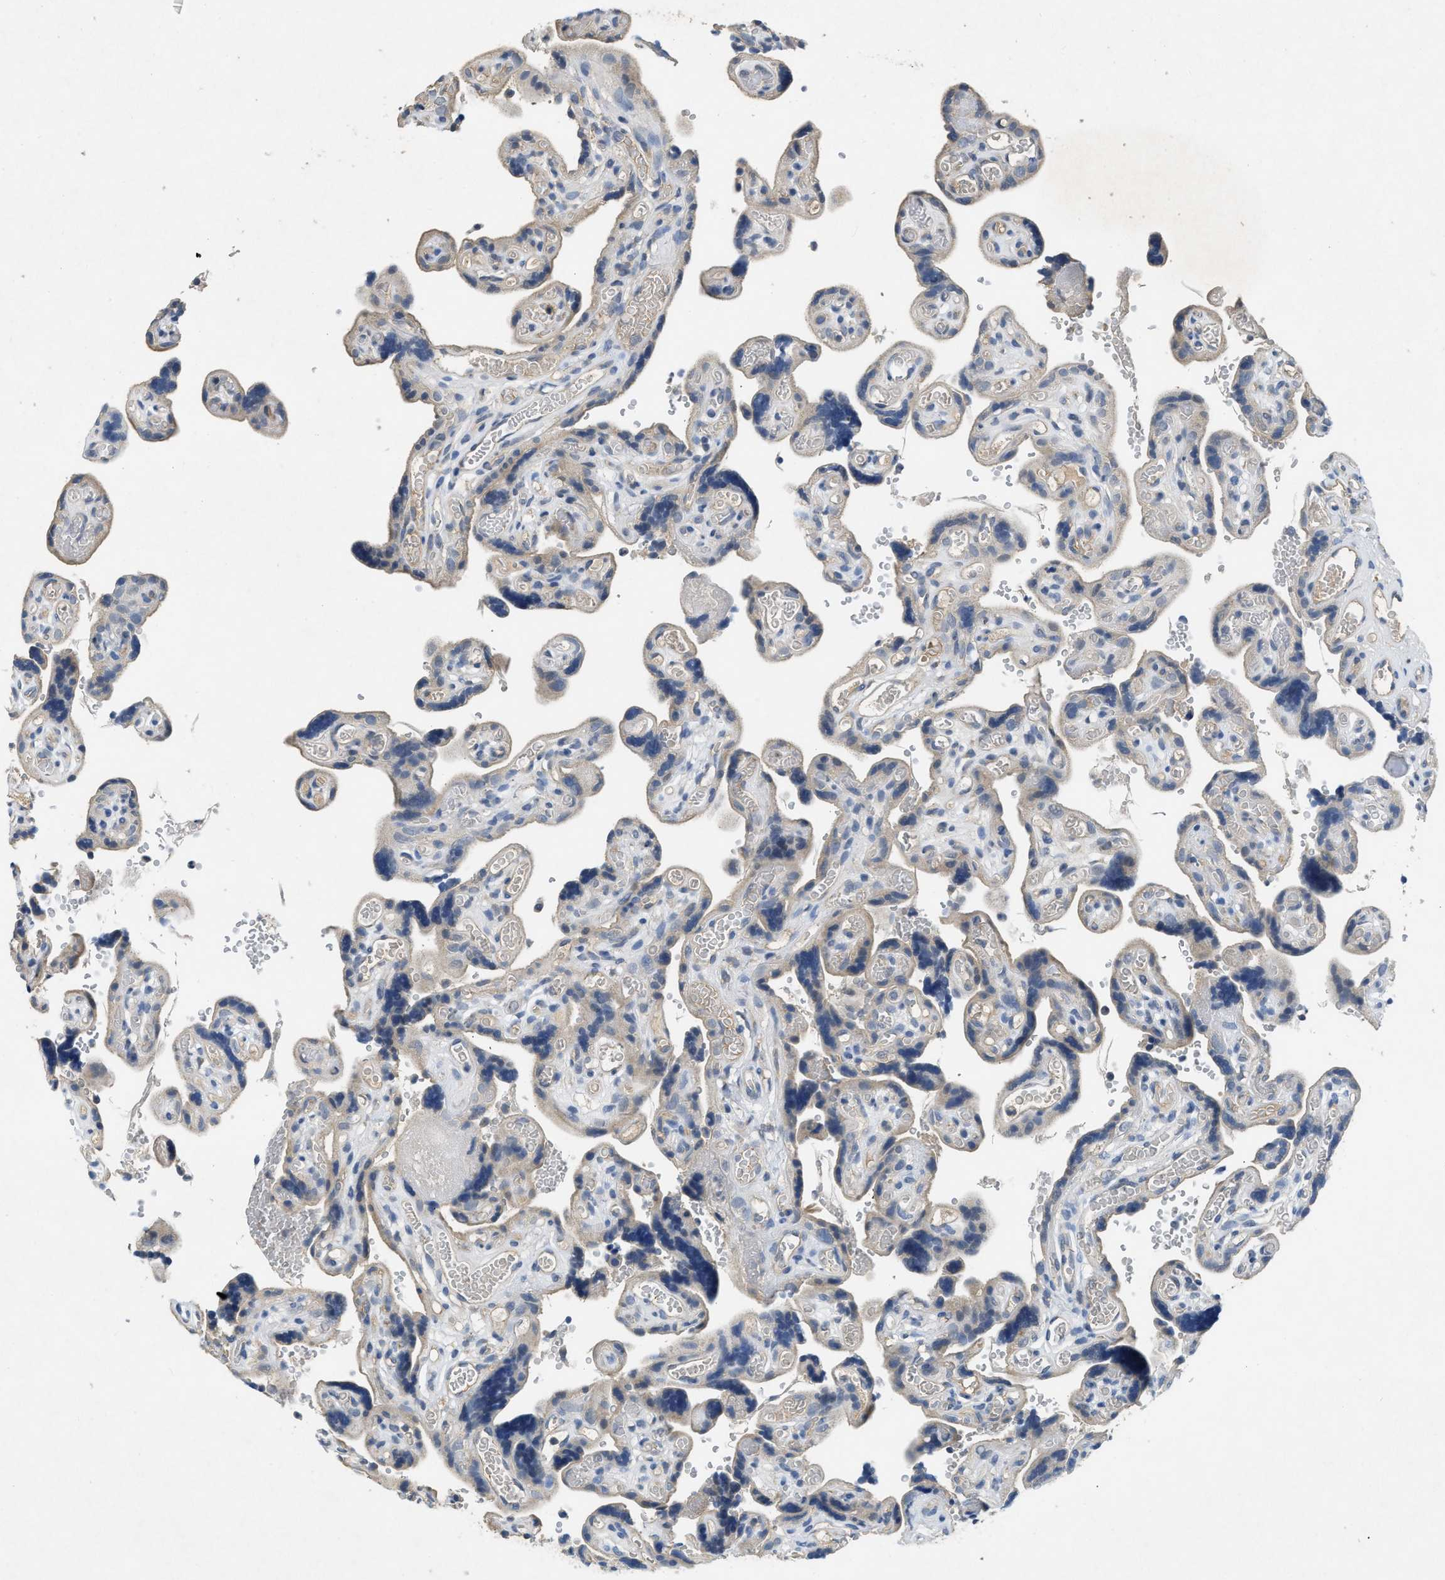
{"staining": {"intensity": "negative", "quantity": "none", "location": "none"}, "tissue": "placenta", "cell_type": "Decidual cells", "image_type": "normal", "snomed": [{"axis": "morphology", "description": "Normal tissue, NOS"}, {"axis": "topography", "description": "Placenta"}], "caption": "IHC photomicrograph of unremarkable placenta: human placenta stained with DAB (3,3'-diaminobenzidine) exhibits no significant protein expression in decidual cells. (DAB immunohistochemistry (IHC), high magnification).", "gene": "PPP3CA", "patient": {"sex": "female", "age": 30}}